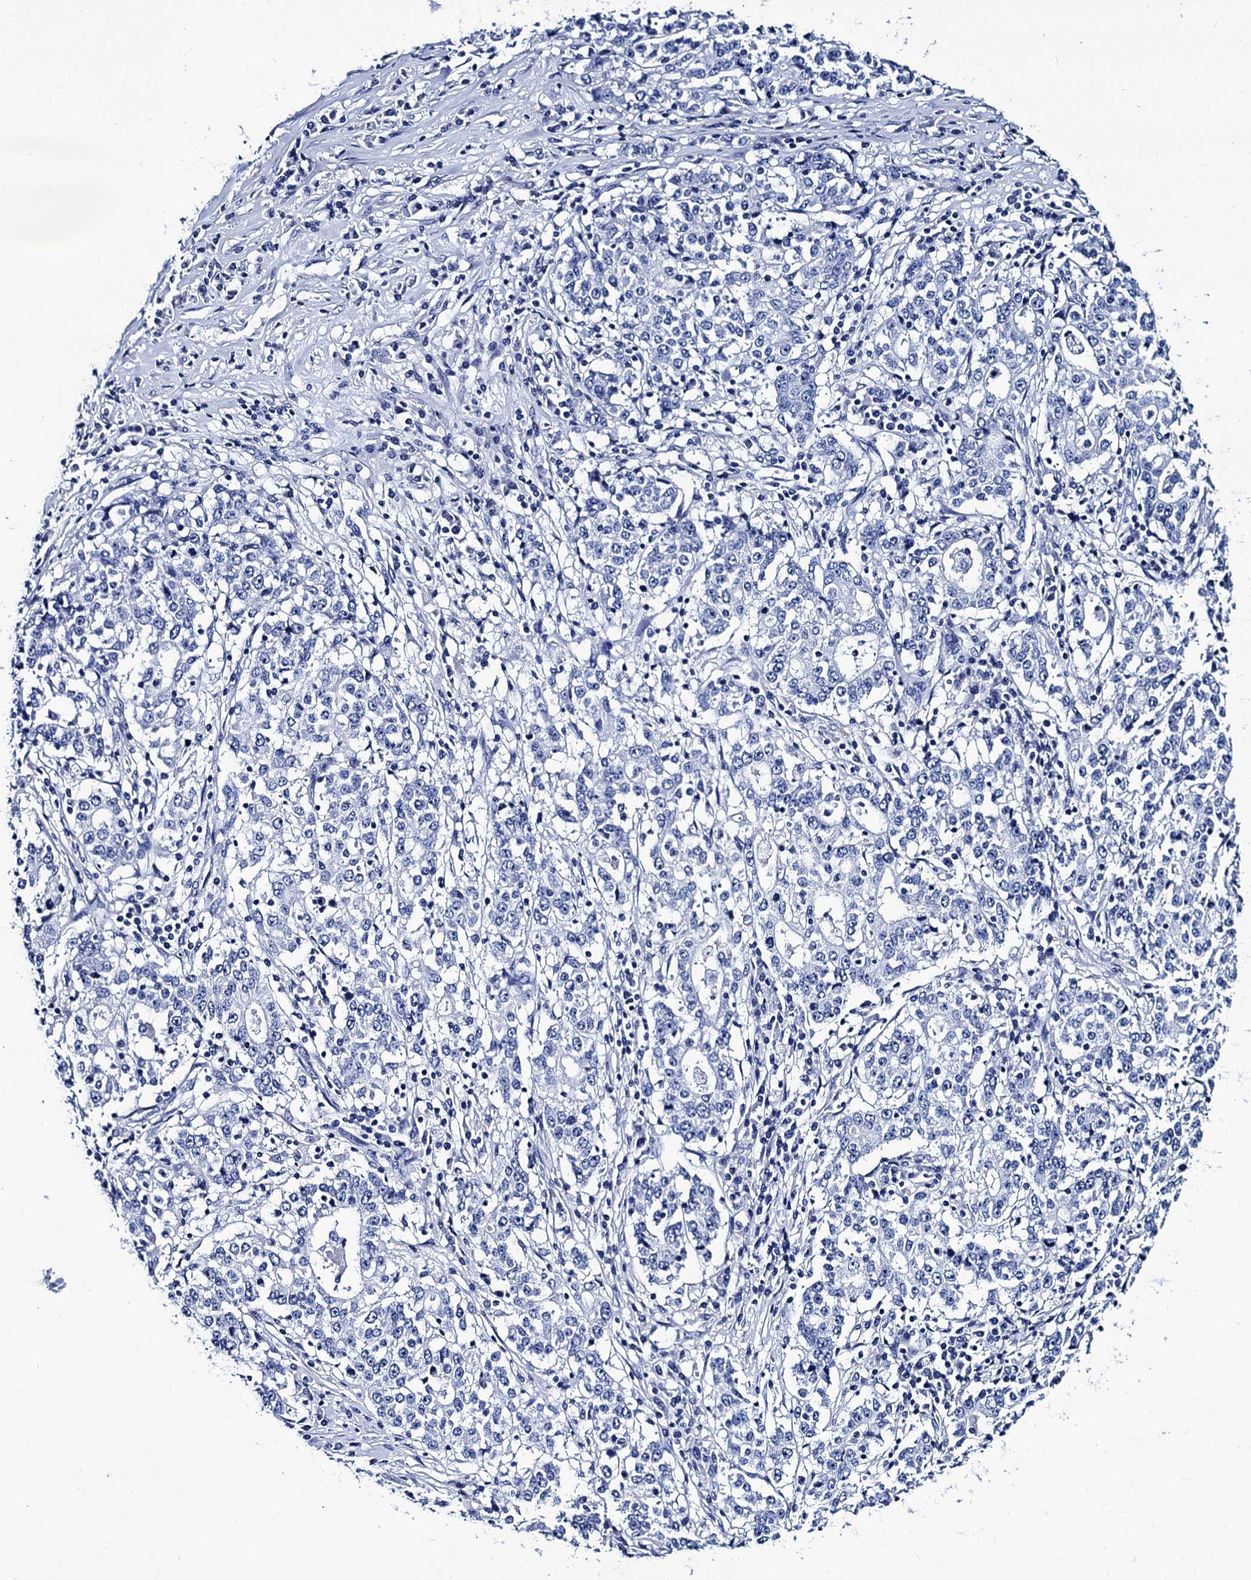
{"staining": {"intensity": "negative", "quantity": "none", "location": "none"}, "tissue": "stomach cancer", "cell_type": "Tumor cells", "image_type": "cancer", "snomed": [{"axis": "morphology", "description": "Adenocarcinoma, NOS"}, {"axis": "topography", "description": "Stomach"}], "caption": "Stomach cancer (adenocarcinoma) was stained to show a protein in brown. There is no significant positivity in tumor cells.", "gene": "MYBPC3", "patient": {"sex": "male", "age": 59}}